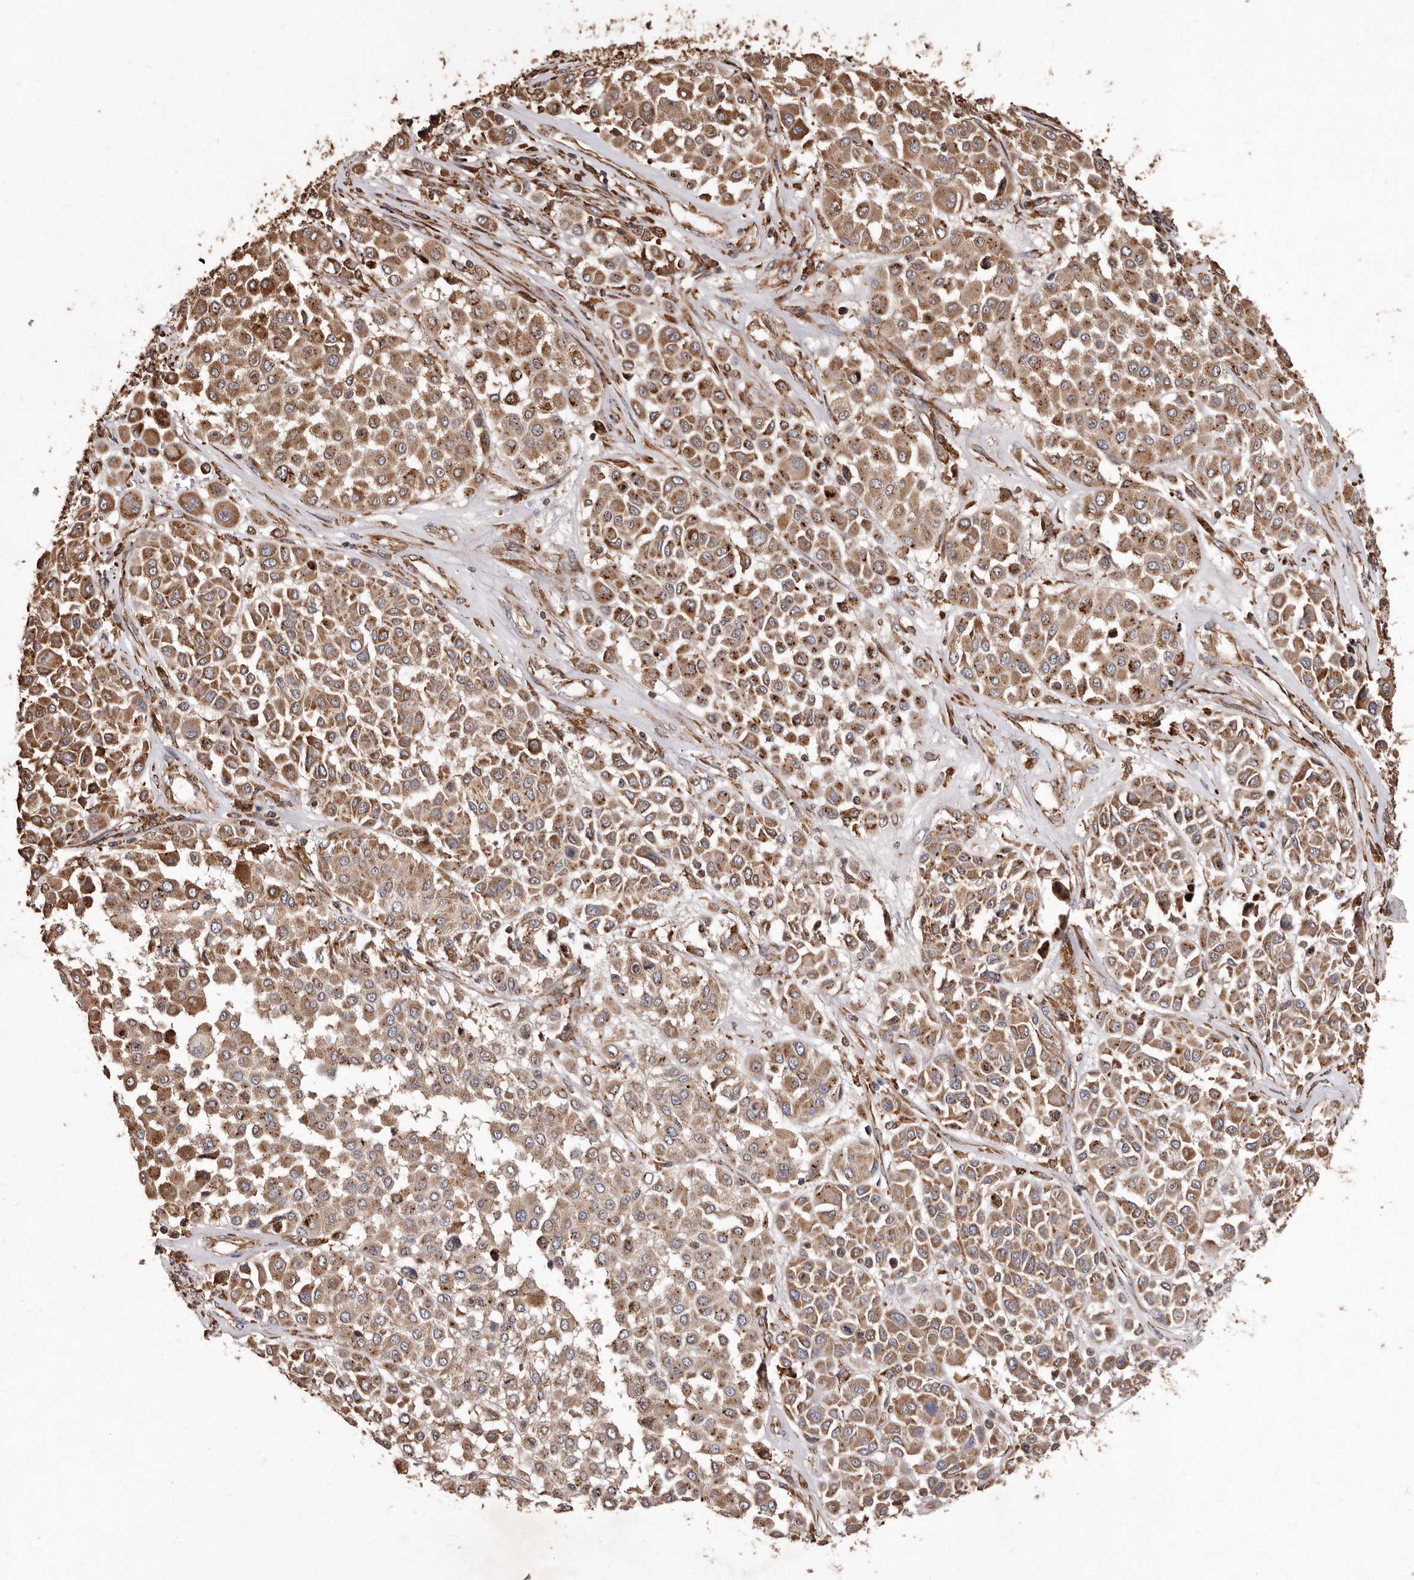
{"staining": {"intensity": "moderate", "quantity": ">75%", "location": "cytoplasmic/membranous"}, "tissue": "melanoma", "cell_type": "Tumor cells", "image_type": "cancer", "snomed": [{"axis": "morphology", "description": "Malignant melanoma, Metastatic site"}, {"axis": "topography", "description": "Soft tissue"}], "caption": "This photomicrograph displays immunohistochemistry staining of human malignant melanoma (metastatic site), with medium moderate cytoplasmic/membranous expression in about >75% of tumor cells.", "gene": "STEAP2", "patient": {"sex": "male", "age": 41}}